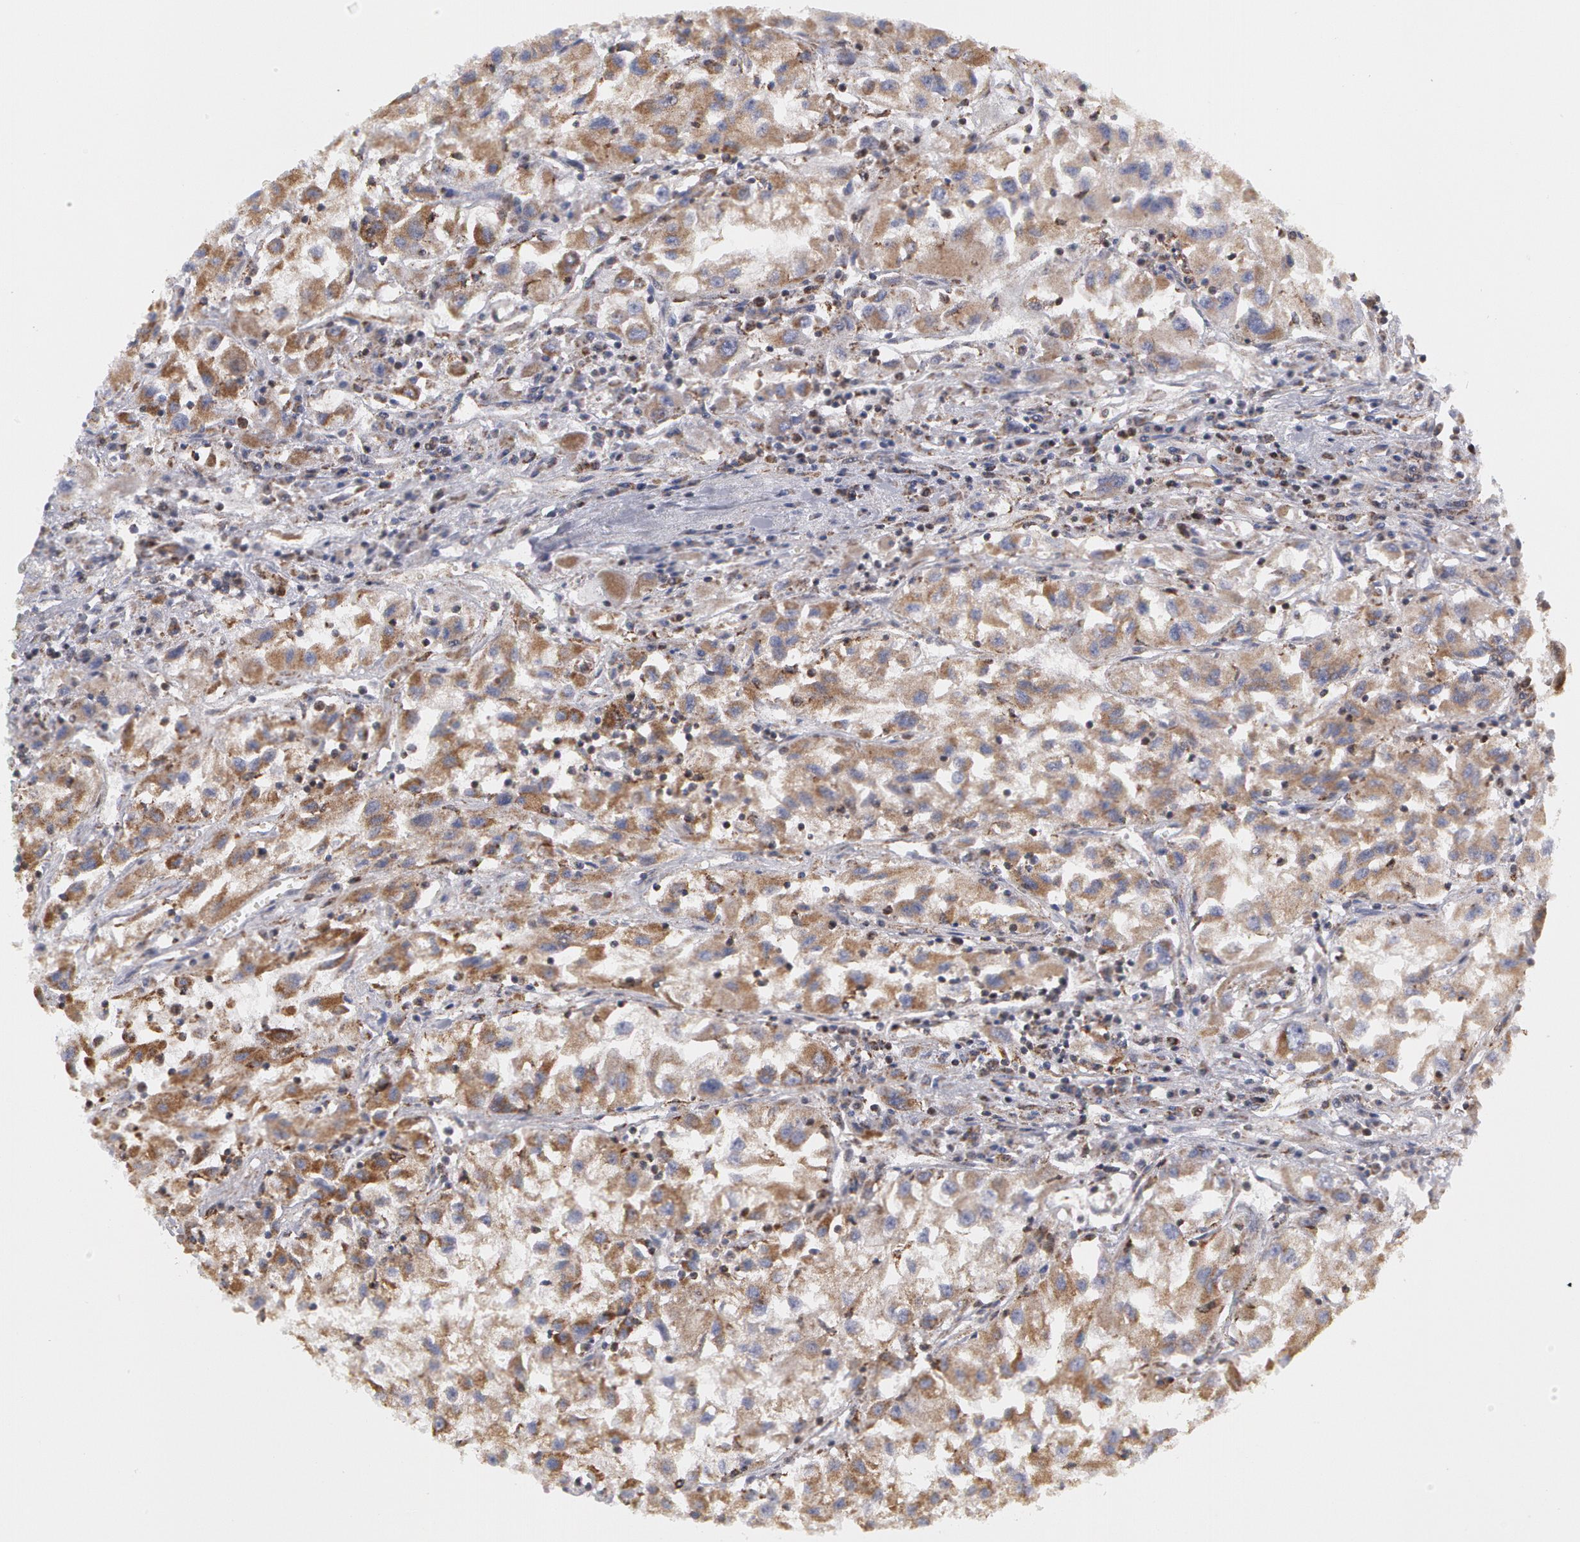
{"staining": {"intensity": "weak", "quantity": ">75%", "location": "cytoplasmic/membranous"}, "tissue": "renal cancer", "cell_type": "Tumor cells", "image_type": "cancer", "snomed": [{"axis": "morphology", "description": "Adenocarcinoma, NOS"}, {"axis": "topography", "description": "Kidney"}], "caption": "Immunohistochemistry micrograph of neoplastic tissue: renal cancer stained using immunohistochemistry reveals low levels of weak protein expression localized specifically in the cytoplasmic/membranous of tumor cells, appearing as a cytoplasmic/membranous brown color.", "gene": "ERBB2", "patient": {"sex": "male", "age": 59}}